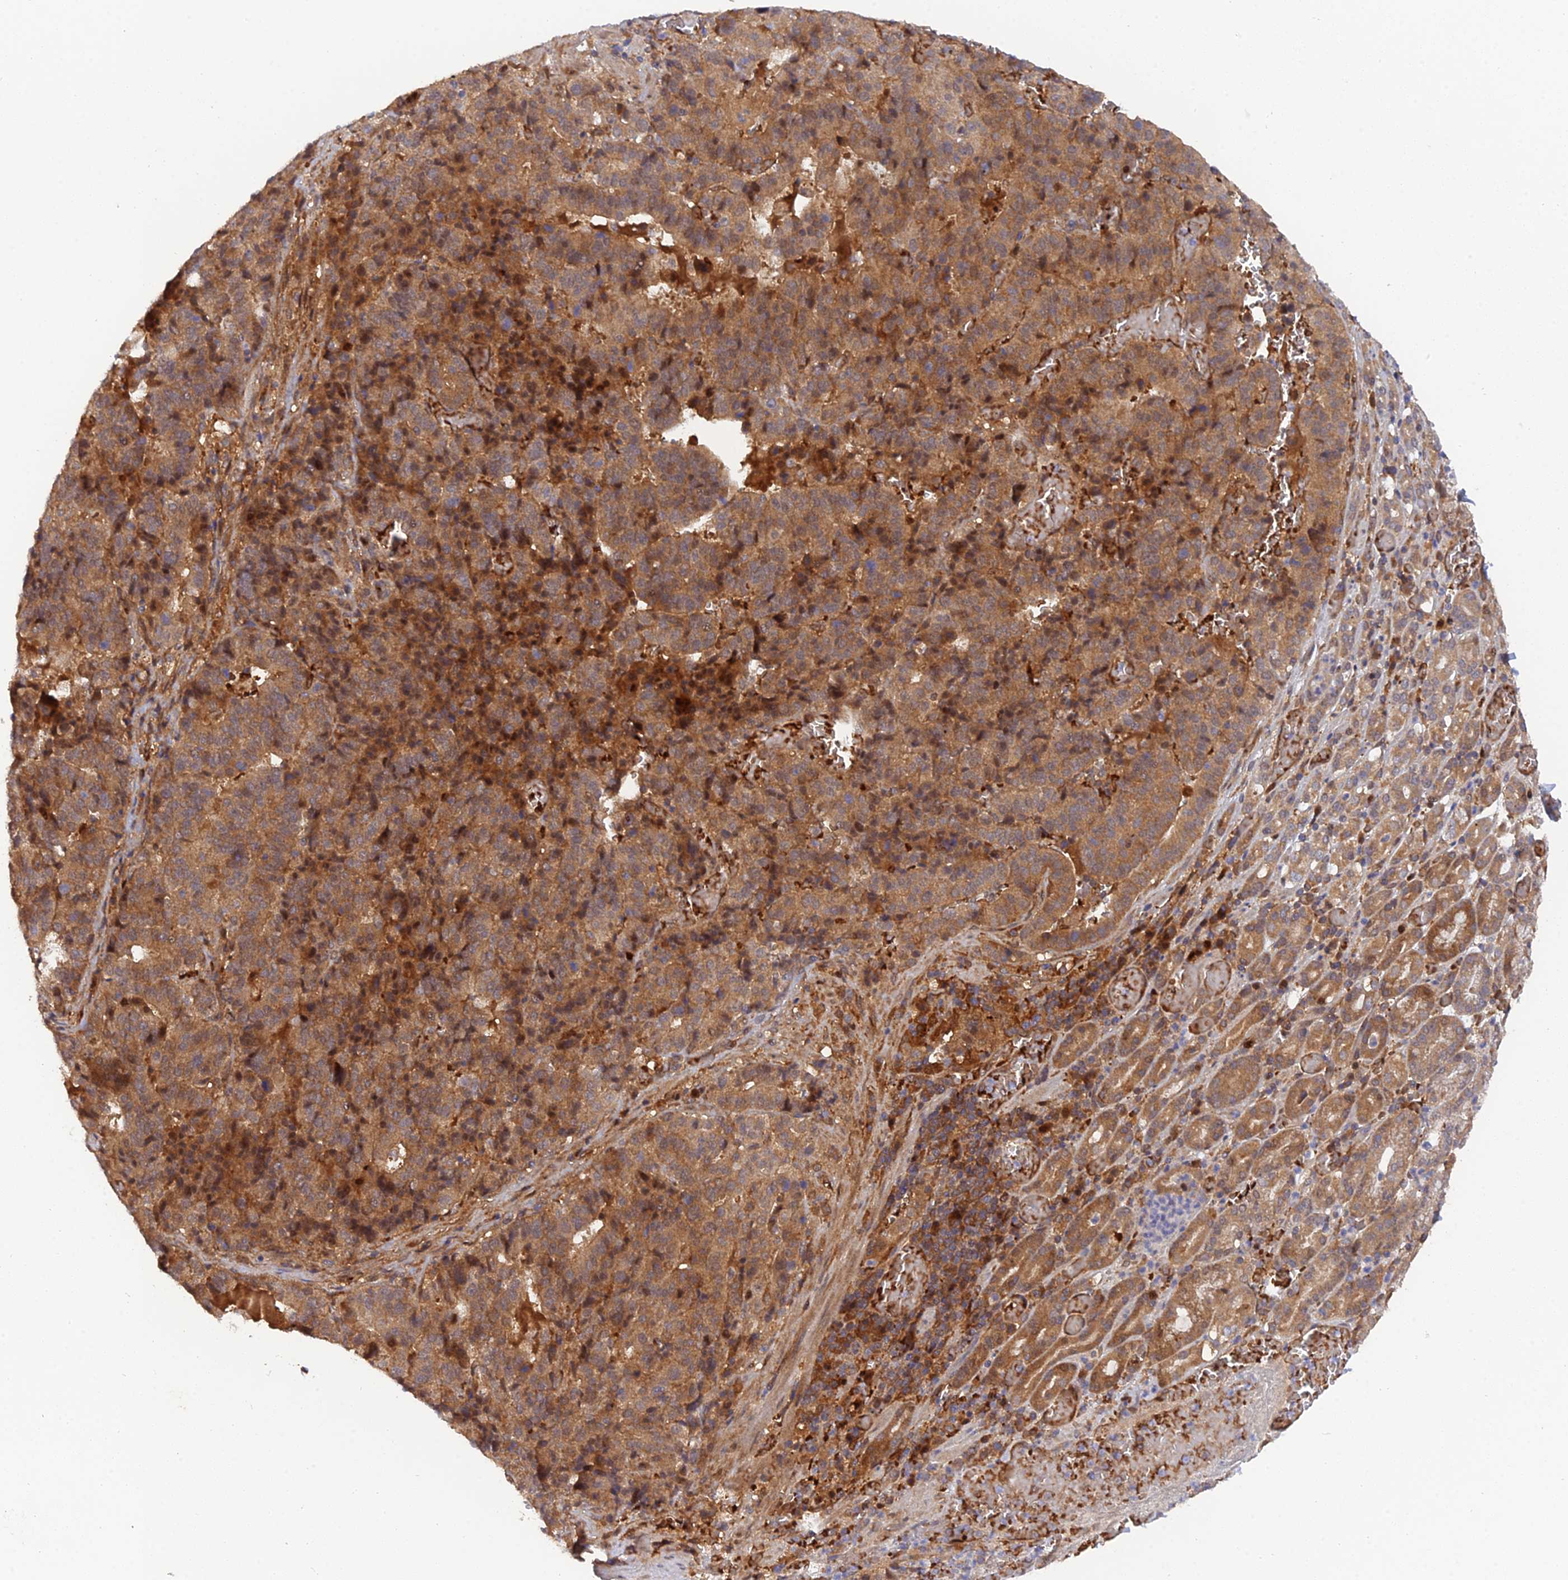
{"staining": {"intensity": "moderate", "quantity": ">75%", "location": "cytoplasmic/membranous"}, "tissue": "stomach cancer", "cell_type": "Tumor cells", "image_type": "cancer", "snomed": [{"axis": "morphology", "description": "Adenocarcinoma, NOS"}, {"axis": "topography", "description": "Stomach"}], "caption": "Immunohistochemical staining of human adenocarcinoma (stomach) reveals medium levels of moderate cytoplasmic/membranous staining in approximately >75% of tumor cells.", "gene": "ARL2BP", "patient": {"sex": "male", "age": 48}}